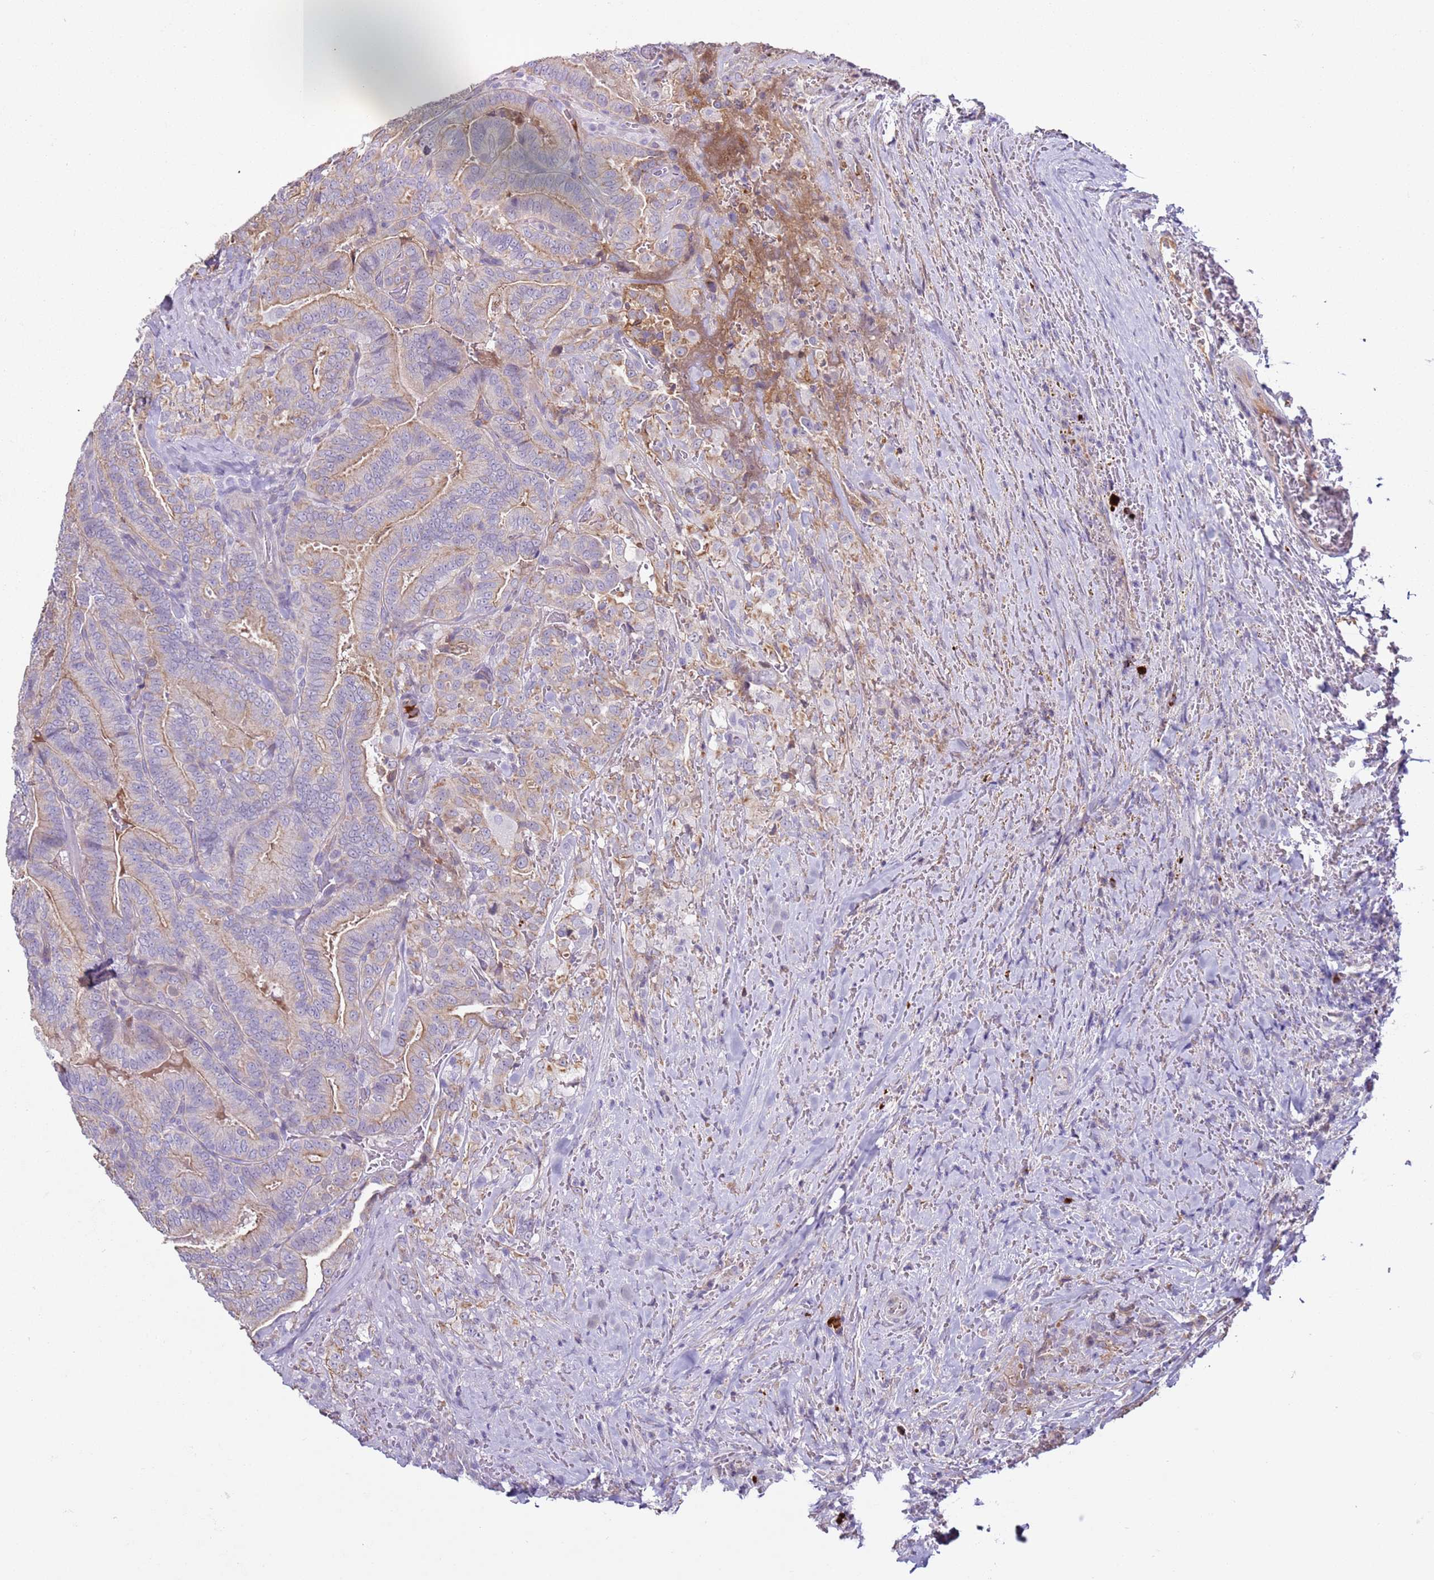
{"staining": {"intensity": "negative", "quantity": "none", "location": "none"}, "tissue": "thyroid cancer", "cell_type": "Tumor cells", "image_type": "cancer", "snomed": [{"axis": "morphology", "description": "Papillary adenocarcinoma, NOS"}, {"axis": "topography", "description": "Thyroid gland"}], "caption": "An immunohistochemistry photomicrograph of thyroid papillary adenocarcinoma is shown. There is no staining in tumor cells of thyroid papillary adenocarcinoma.", "gene": "NPAP1", "patient": {"sex": "male", "age": 61}}